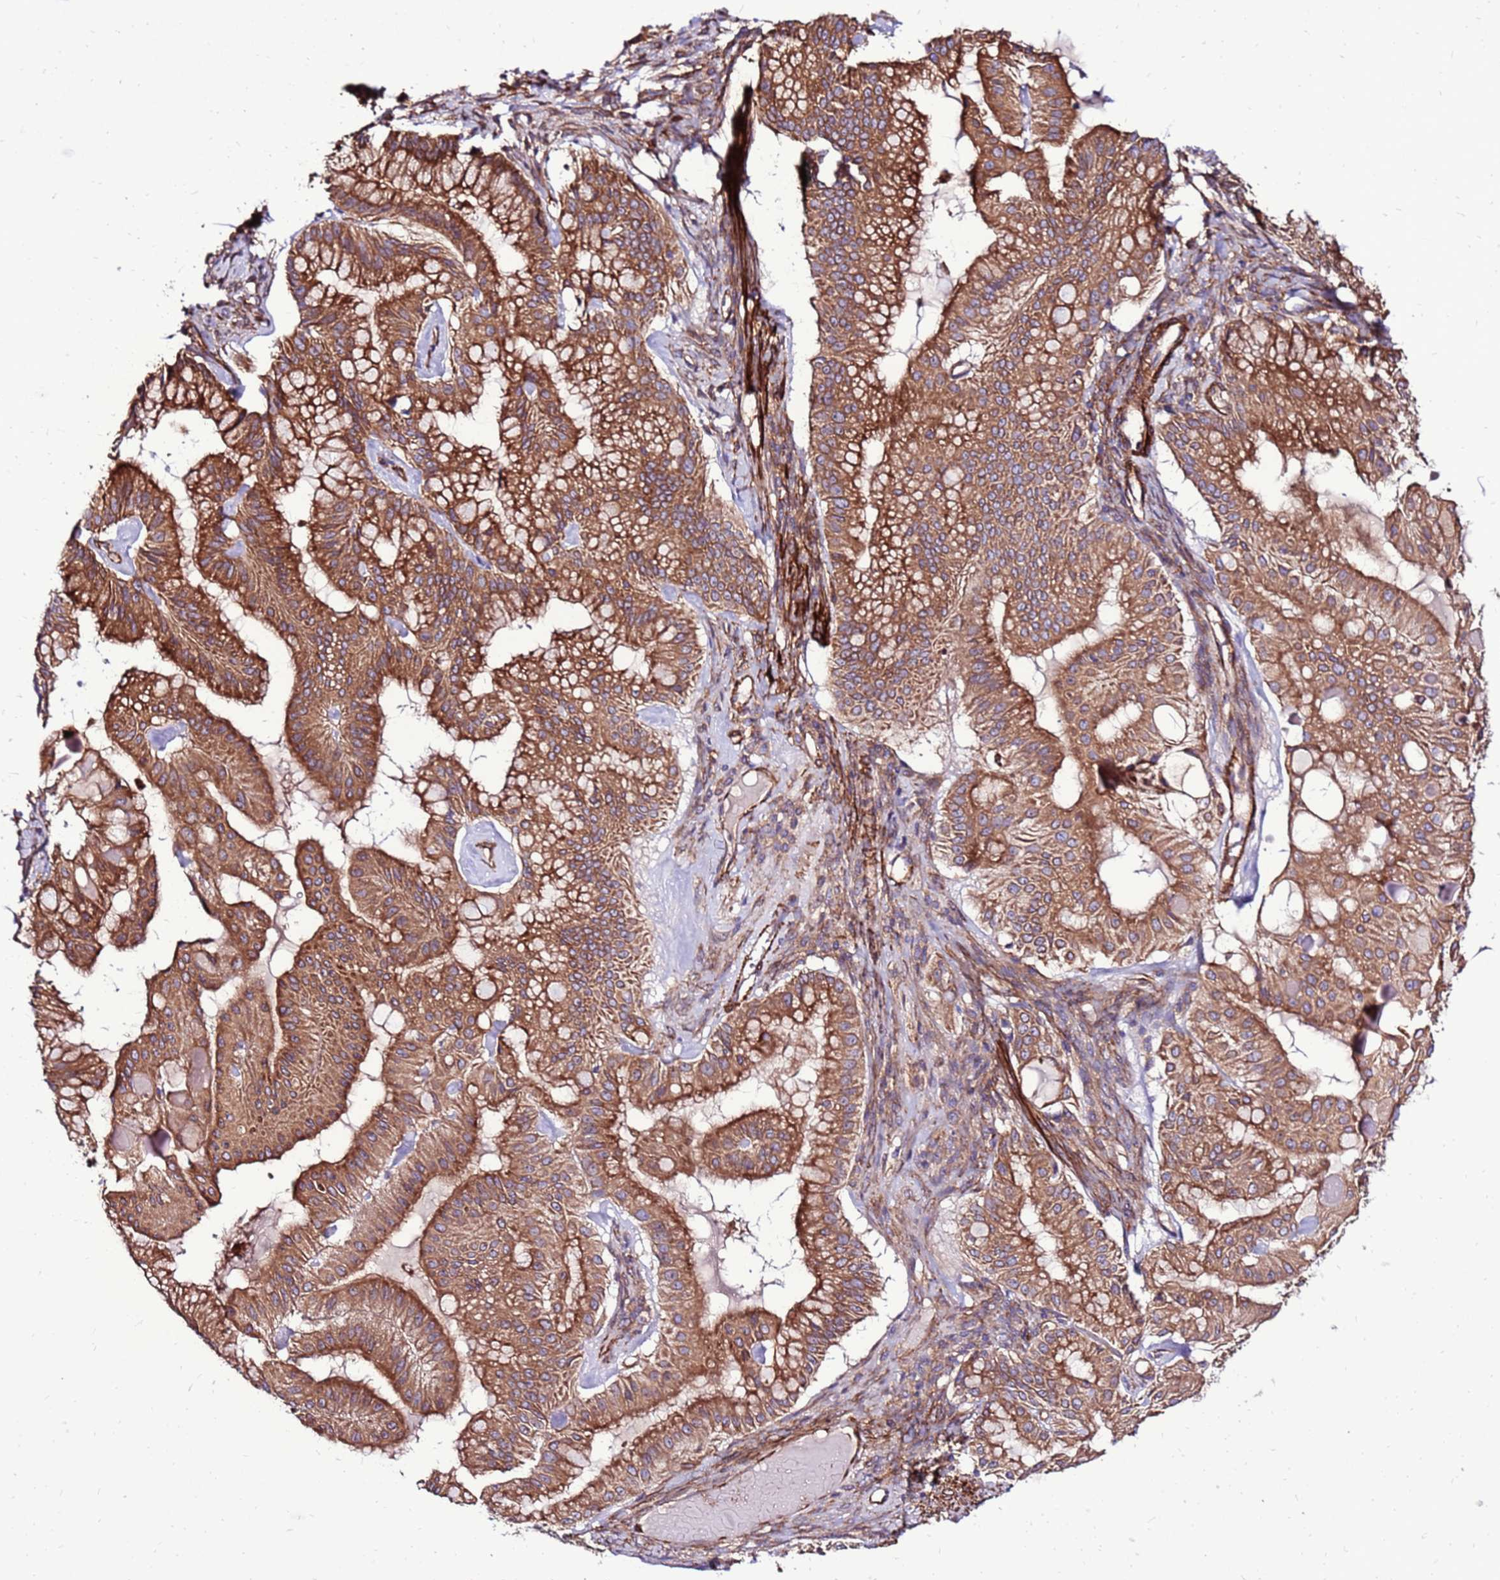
{"staining": {"intensity": "moderate", "quantity": ">75%", "location": "cytoplasmic/membranous"}, "tissue": "ovarian cancer", "cell_type": "Tumor cells", "image_type": "cancer", "snomed": [{"axis": "morphology", "description": "Cystadenocarcinoma, mucinous, NOS"}, {"axis": "topography", "description": "Ovary"}], "caption": "Immunohistochemistry (IHC) histopathology image of neoplastic tissue: mucinous cystadenocarcinoma (ovarian) stained using immunohistochemistry (IHC) shows medium levels of moderate protein expression localized specifically in the cytoplasmic/membranous of tumor cells, appearing as a cytoplasmic/membranous brown color.", "gene": "EI24", "patient": {"sex": "female", "age": 61}}